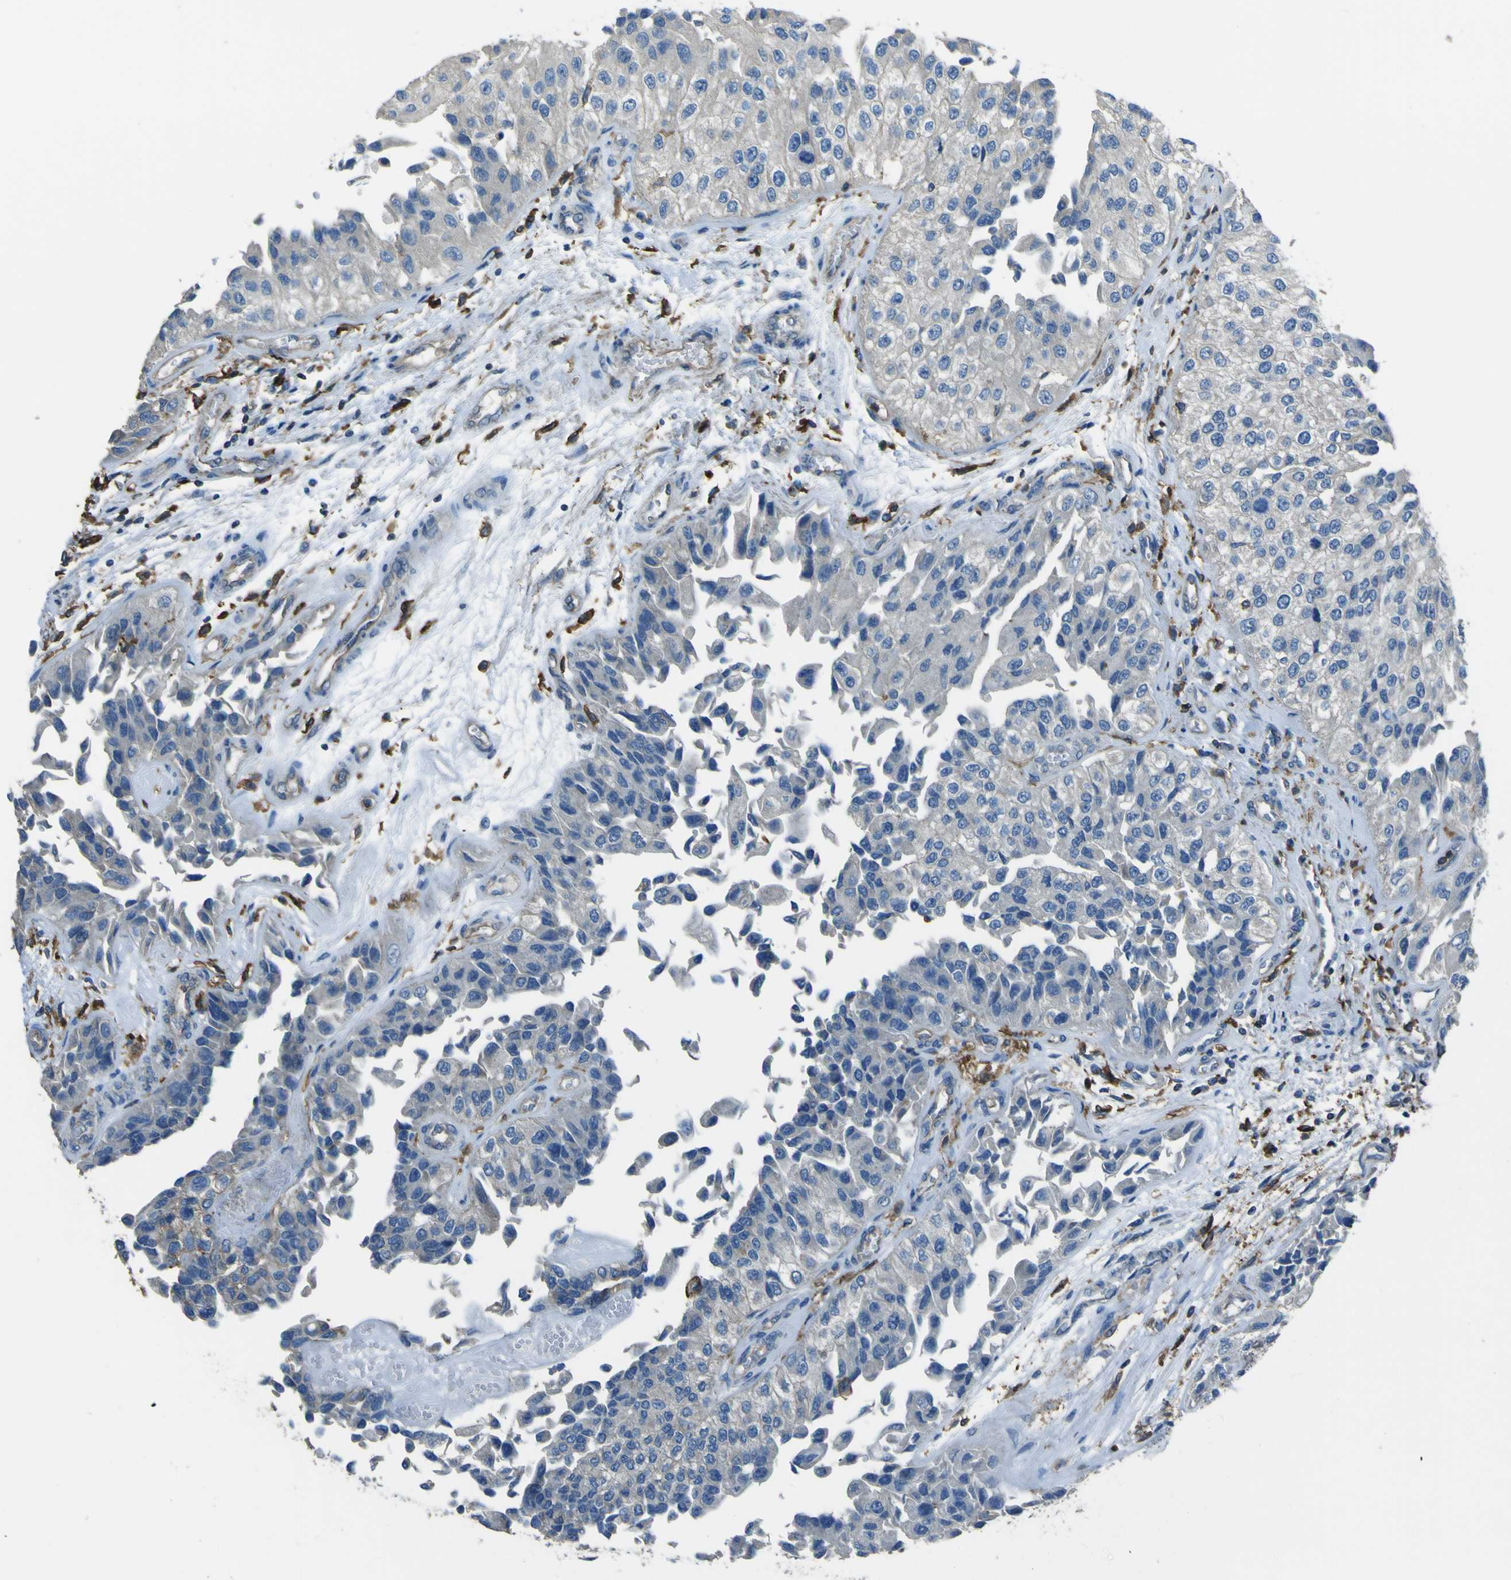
{"staining": {"intensity": "negative", "quantity": "none", "location": "none"}, "tissue": "urothelial cancer", "cell_type": "Tumor cells", "image_type": "cancer", "snomed": [{"axis": "morphology", "description": "Urothelial carcinoma, High grade"}, {"axis": "topography", "description": "Kidney"}, {"axis": "topography", "description": "Urinary bladder"}], "caption": "Tumor cells show no significant staining in high-grade urothelial carcinoma. Brightfield microscopy of IHC stained with DAB (brown) and hematoxylin (blue), captured at high magnification.", "gene": "LAIR1", "patient": {"sex": "male", "age": 77}}